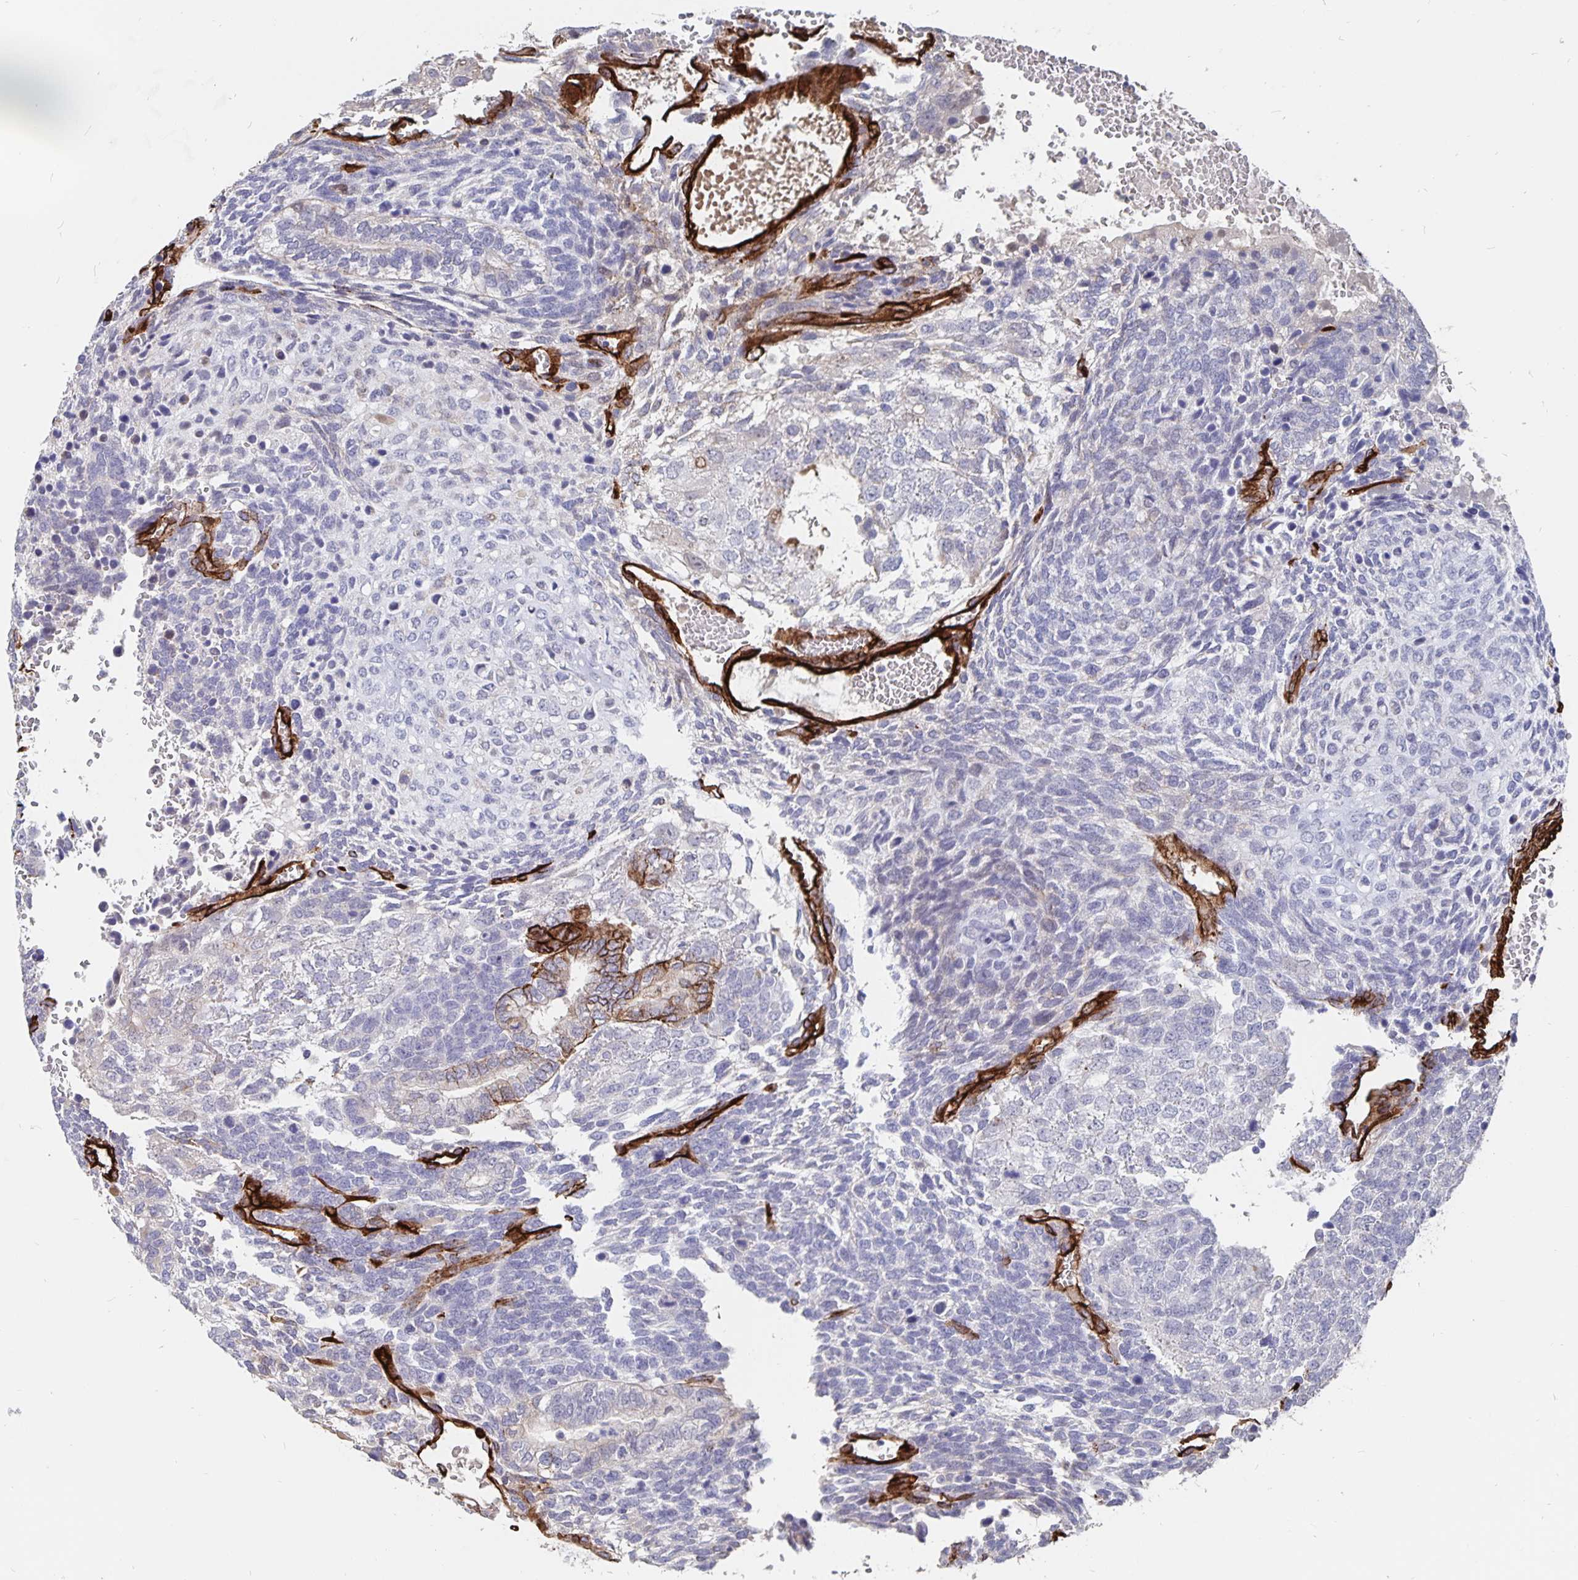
{"staining": {"intensity": "negative", "quantity": "none", "location": "none"}, "tissue": "testis cancer", "cell_type": "Tumor cells", "image_type": "cancer", "snomed": [{"axis": "morphology", "description": "Normal tissue, NOS"}, {"axis": "morphology", "description": "Carcinoma, Embryonal, NOS"}, {"axis": "topography", "description": "Testis"}, {"axis": "topography", "description": "Epididymis"}], "caption": "IHC micrograph of testis cancer stained for a protein (brown), which demonstrates no staining in tumor cells.", "gene": "DCHS2", "patient": {"sex": "male", "age": 23}}